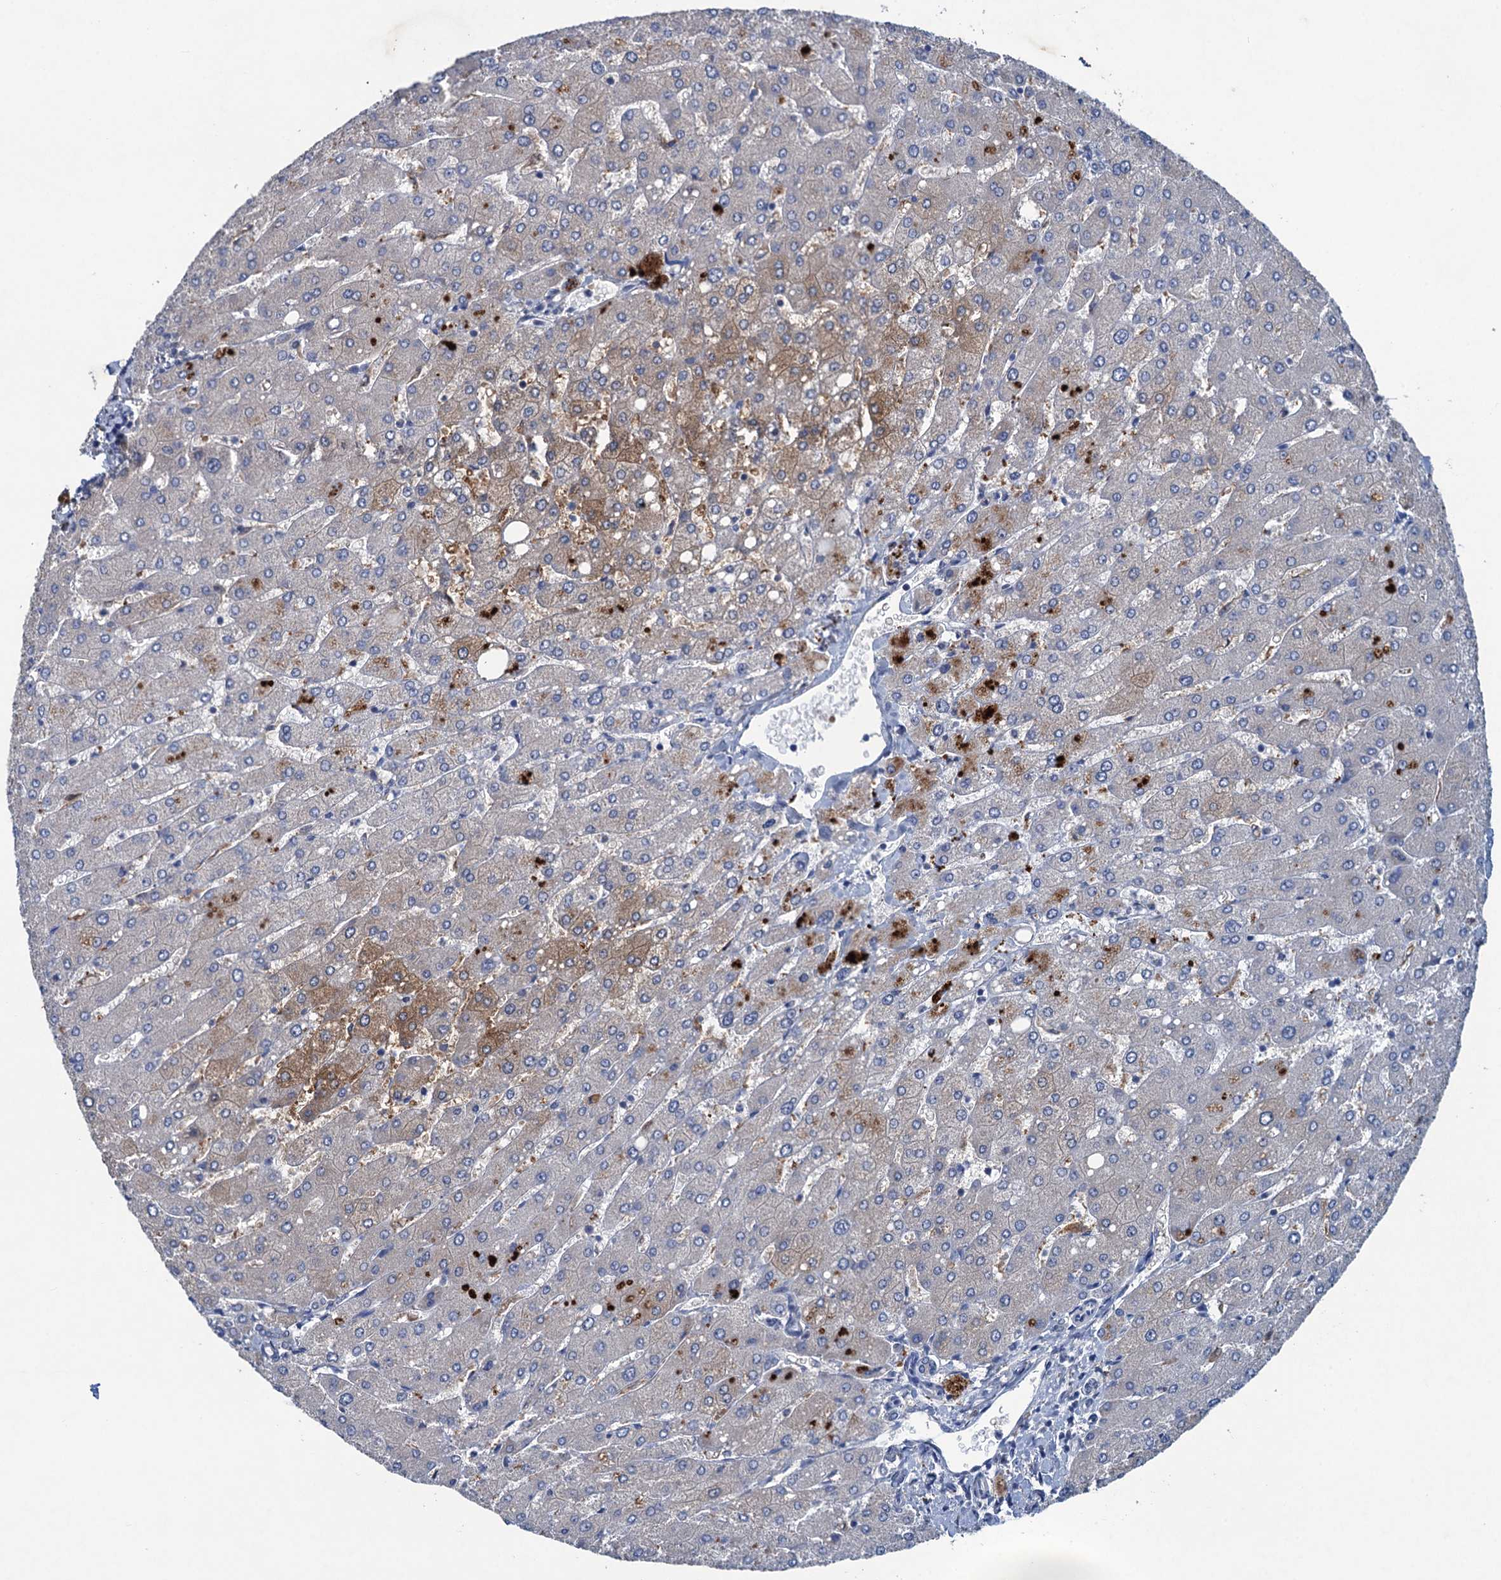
{"staining": {"intensity": "negative", "quantity": "none", "location": "none"}, "tissue": "liver", "cell_type": "Cholangiocytes", "image_type": "normal", "snomed": [{"axis": "morphology", "description": "Normal tissue, NOS"}, {"axis": "topography", "description": "Liver"}], "caption": "Cholangiocytes are negative for protein expression in unremarkable human liver. The staining is performed using DAB brown chromogen with nuclei counter-stained in using hematoxylin.", "gene": "RTKN2", "patient": {"sex": "male", "age": 55}}